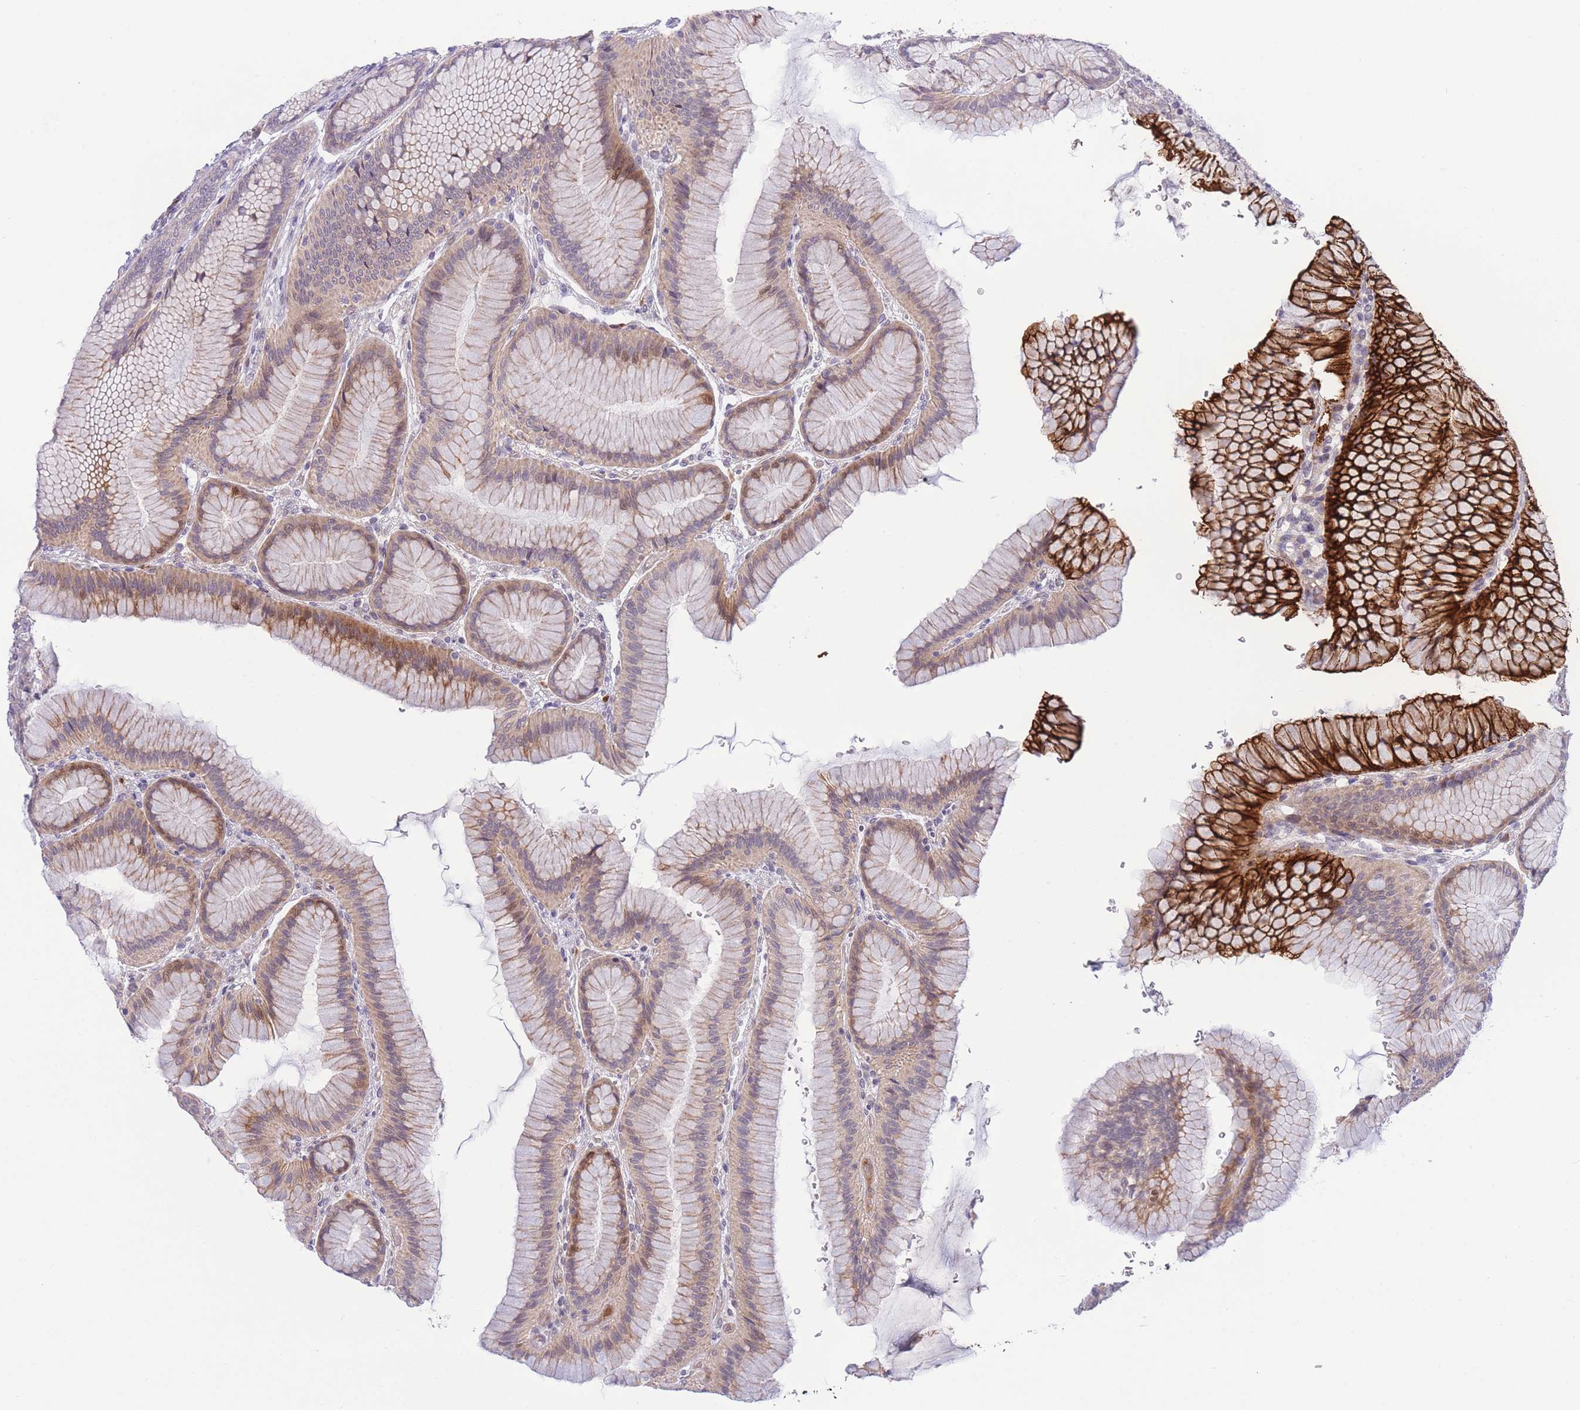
{"staining": {"intensity": "strong", "quantity": "25%-75%", "location": "cytoplasmic/membranous"}, "tissue": "stomach", "cell_type": "Glandular cells", "image_type": "normal", "snomed": [{"axis": "morphology", "description": "Normal tissue, NOS"}, {"axis": "morphology", "description": "Adenocarcinoma, NOS"}, {"axis": "morphology", "description": "Adenocarcinoma, High grade"}, {"axis": "topography", "description": "Stomach, upper"}, {"axis": "topography", "description": "Stomach"}], "caption": "High-power microscopy captured an immunohistochemistry (IHC) micrograph of normal stomach, revealing strong cytoplasmic/membranous expression in approximately 25%-75% of glandular cells.", "gene": "CDC25B", "patient": {"sex": "female", "age": 65}}